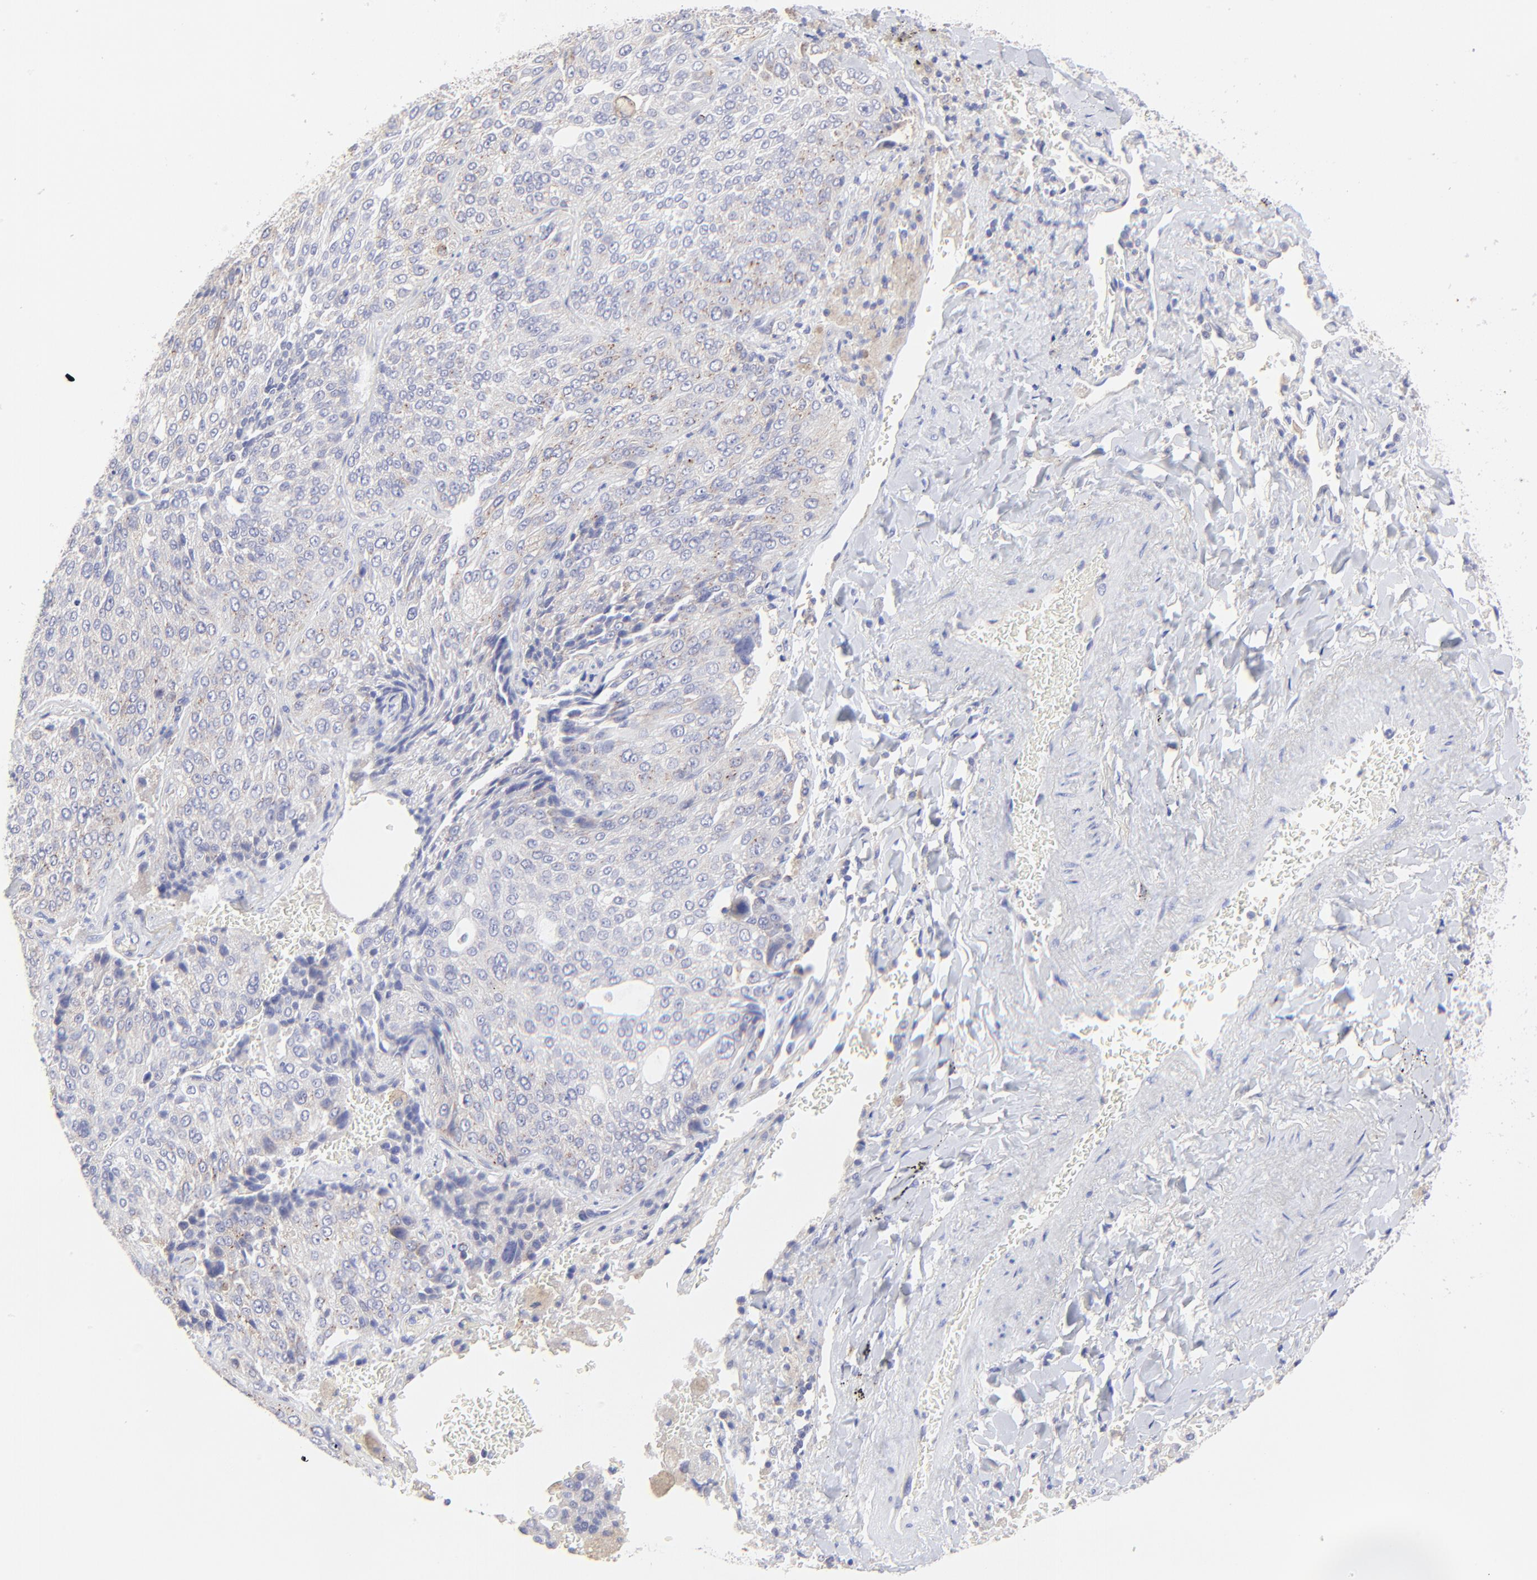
{"staining": {"intensity": "weak", "quantity": "<25%", "location": "cytoplasmic/membranous"}, "tissue": "lung cancer", "cell_type": "Tumor cells", "image_type": "cancer", "snomed": [{"axis": "morphology", "description": "Squamous cell carcinoma, NOS"}, {"axis": "topography", "description": "Lung"}], "caption": "Lung squamous cell carcinoma was stained to show a protein in brown. There is no significant positivity in tumor cells.", "gene": "LHFPL1", "patient": {"sex": "male", "age": 54}}